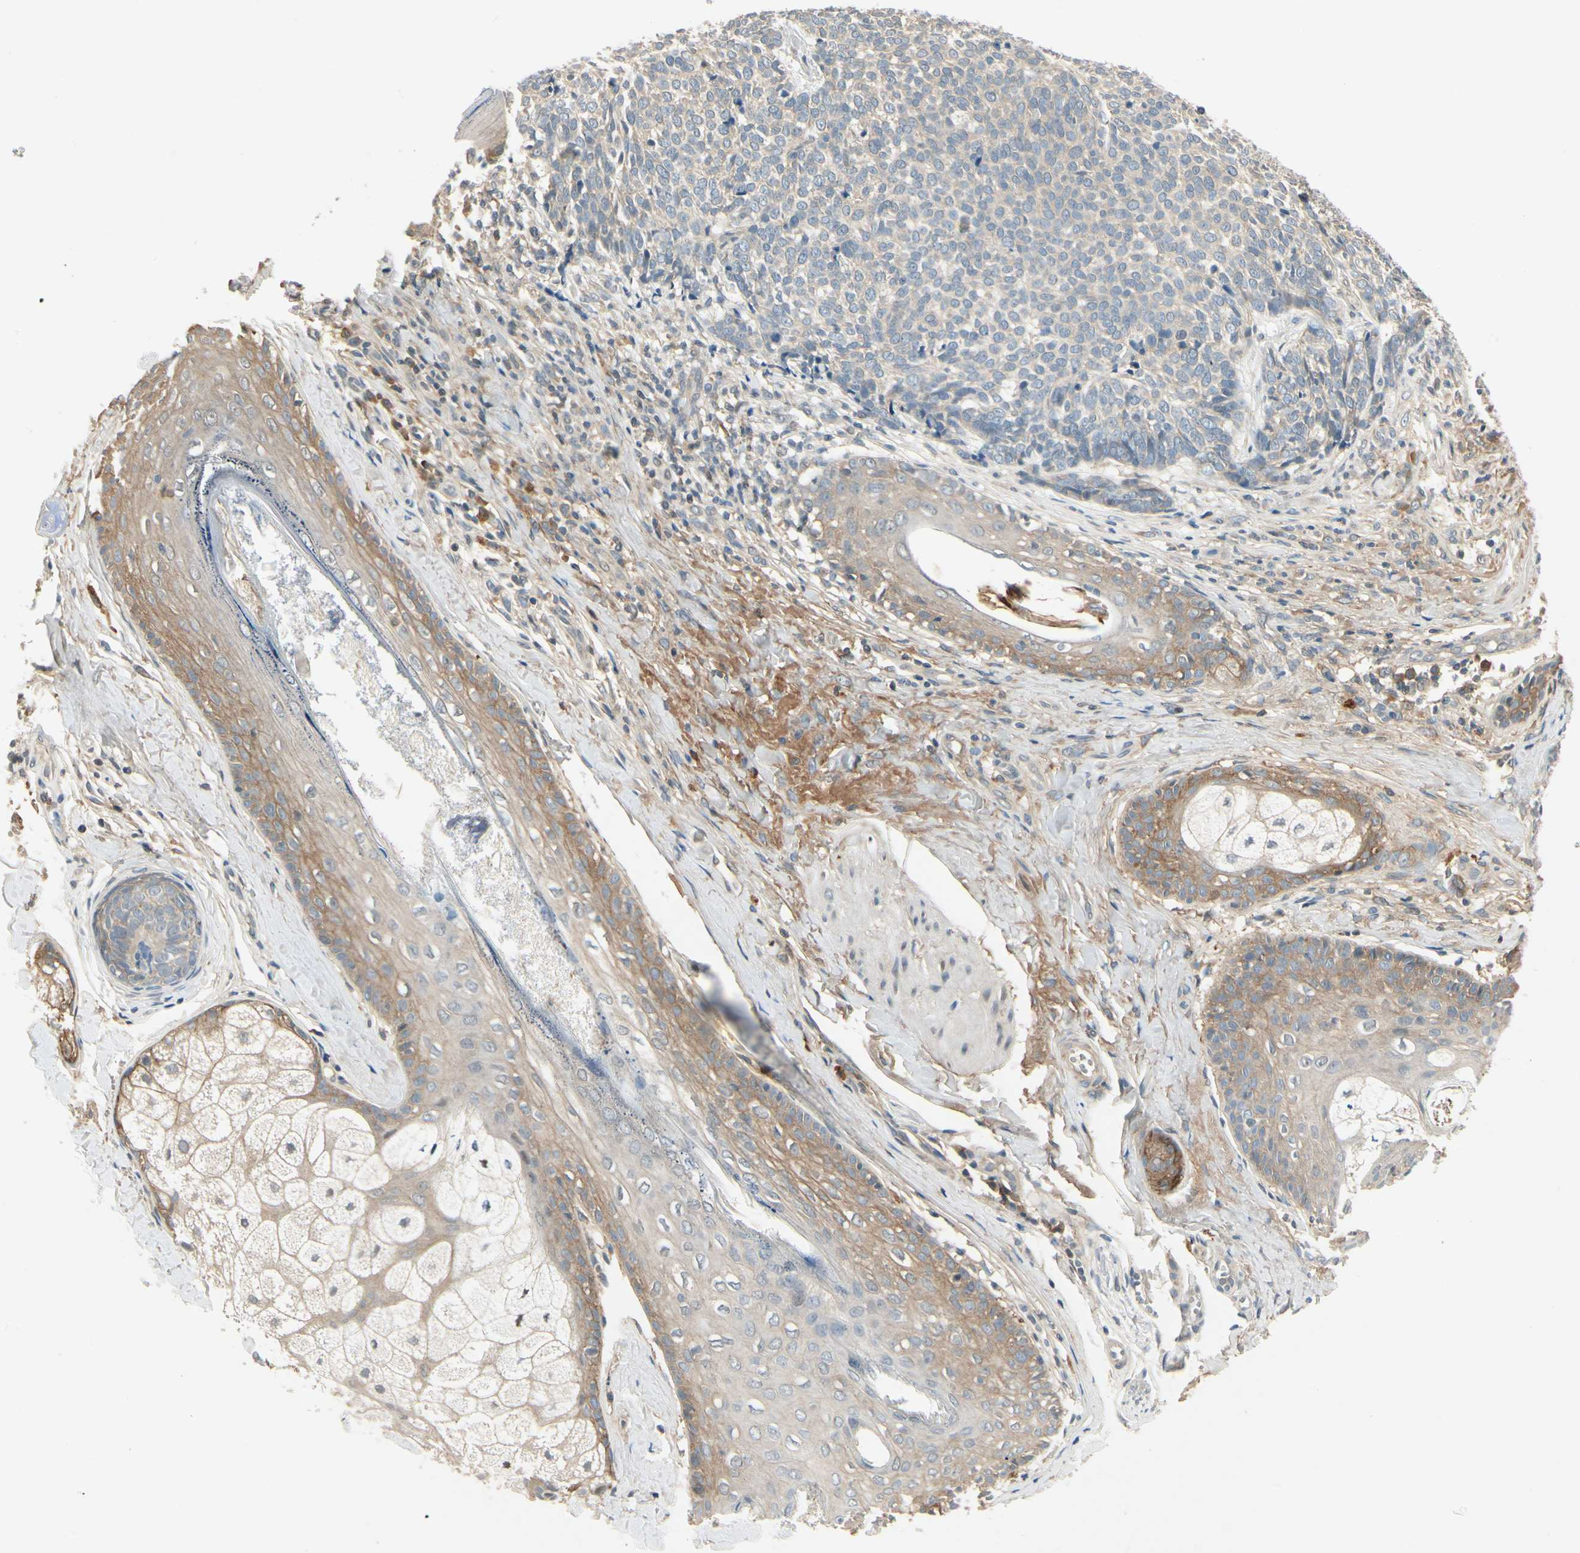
{"staining": {"intensity": "negative", "quantity": "none", "location": "none"}, "tissue": "skin cancer", "cell_type": "Tumor cells", "image_type": "cancer", "snomed": [{"axis": "morphology", "description": "Basal cell carcinoma"}, {"axis": "topography", "description": "Skin"}], "caption": "Tumor cells show no significant positivity in basal cell carcinoma (skin).", "gene": "EPHB3", "patient": {"sex": "male", "age": 84}}